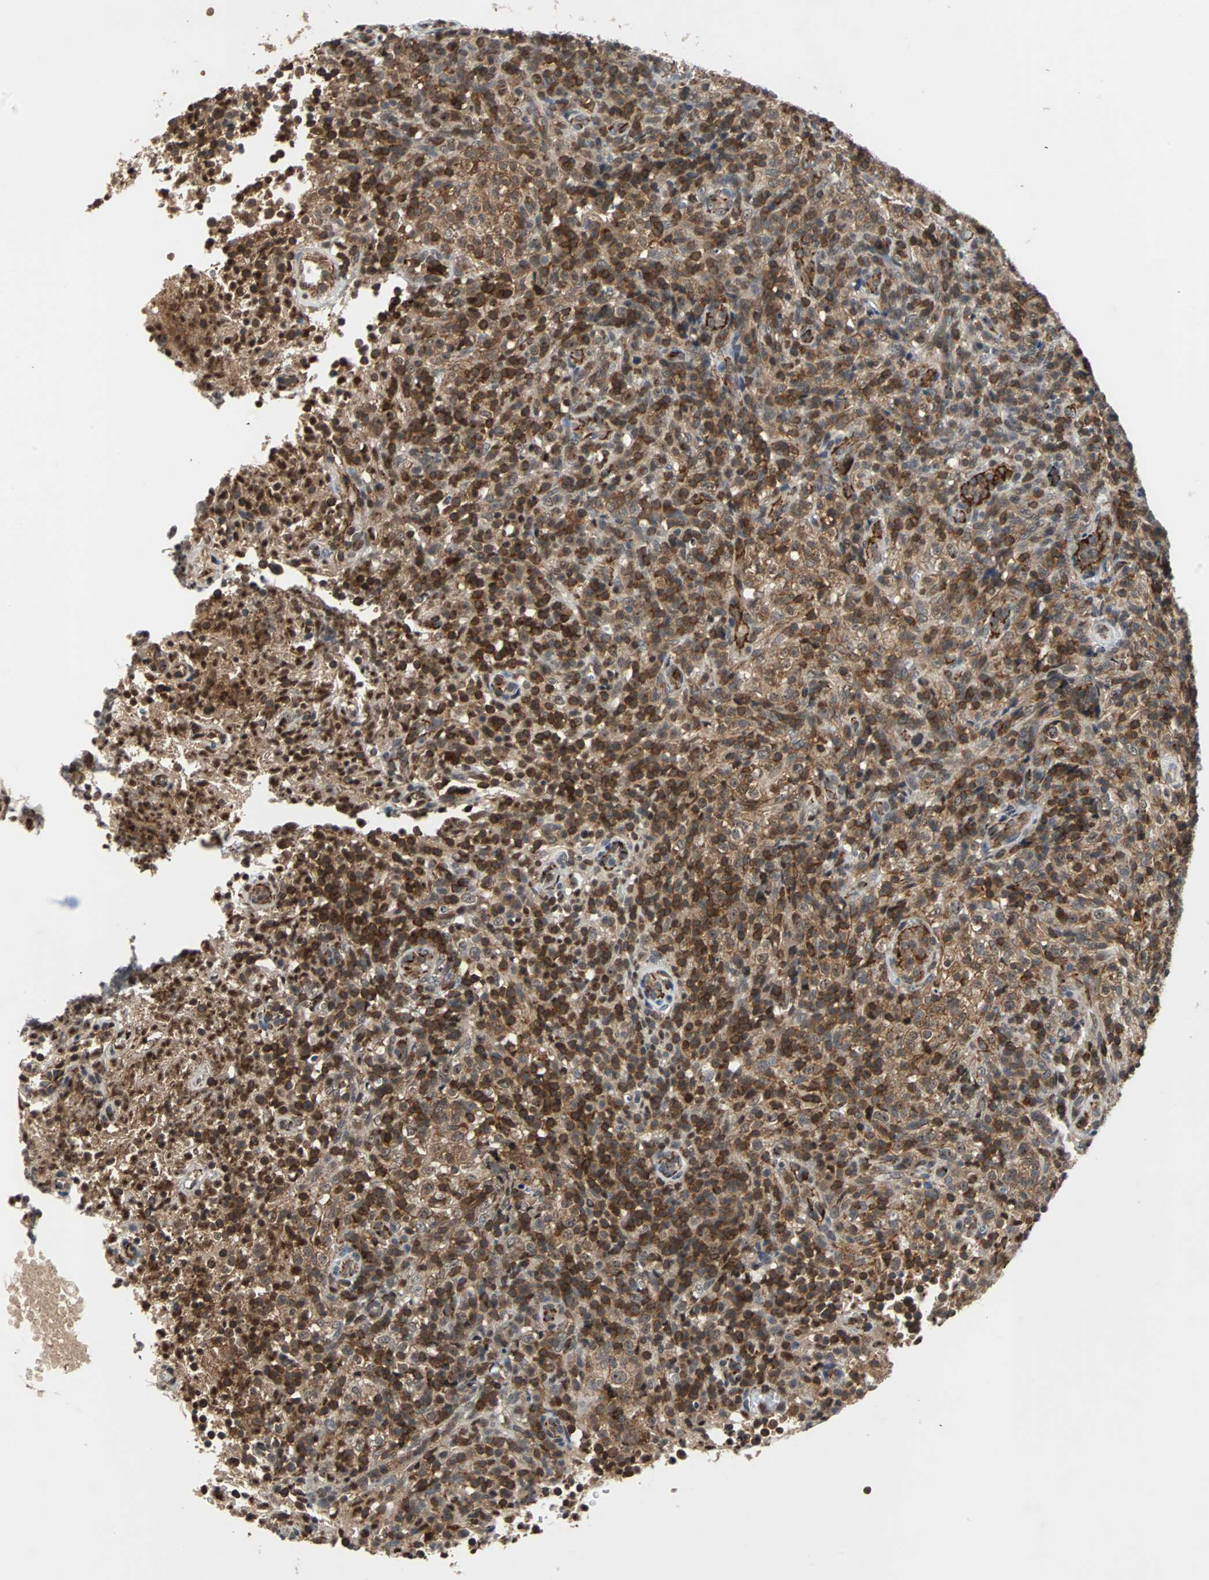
{"staining": {"intensity": "strong", "quantity": ">75%", "location": "cytoplasmic/membranous"}, "tissue": "lymphoma", "cell_type": "Tumor cells", "image_type": "cancer", "snomed": [{"axis": "morphology", "description": "Malignant lymphoma, non-Hodgkin's type, High grade"}, {"axis": "topography", "description": "Lymph node"}], "caption": "Immunohistochemical staining of malignant lymphoma, non-Hodgkin's type (high-grade) exhibits high levels of strong cytoplasmic/membranous expression in about >75% of tumor cells.", "gene": "LSR", "patient": {"sex": "female", "age": 76}}